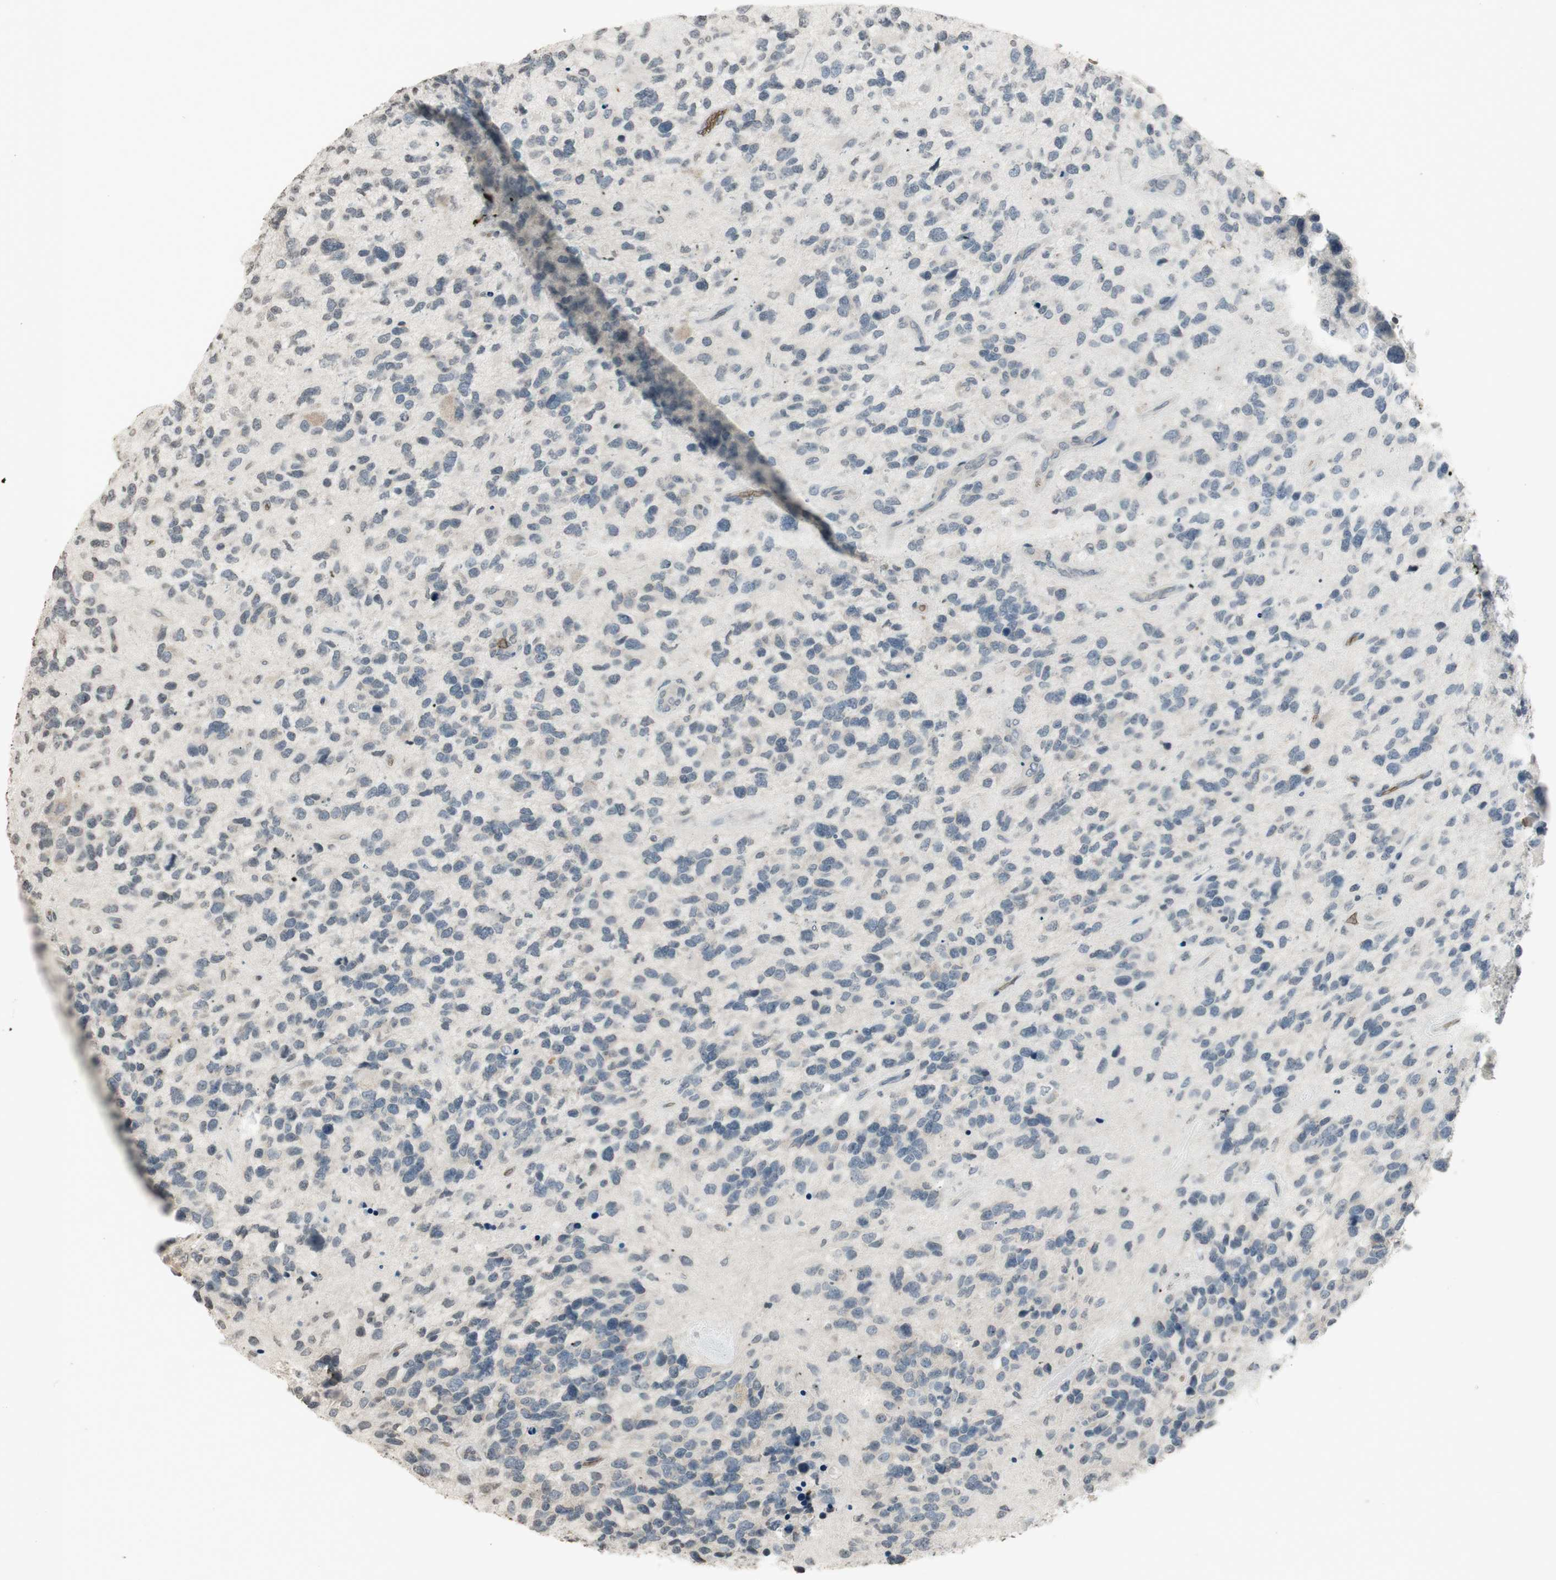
{"staining": {"intensity": "negative", "quantity": "none", "location": "none"}, "tissue": "glioma", "cell_type": "Tumor cells", "image_type": "cancer", "snomed": [{"axis": "morphology", "description": "Glioma, malignant, High grade"}, {"axis": "topography", "description": "Brain"}], "caption": "A micrograph of glioma stained for a protein displays no brown staining in tumor cells. (DAB (3,3'-diaminobenzidine) IHC, high magnification).", "gene": "GYPC", "patient": {"sex": "female", "age": 58}}